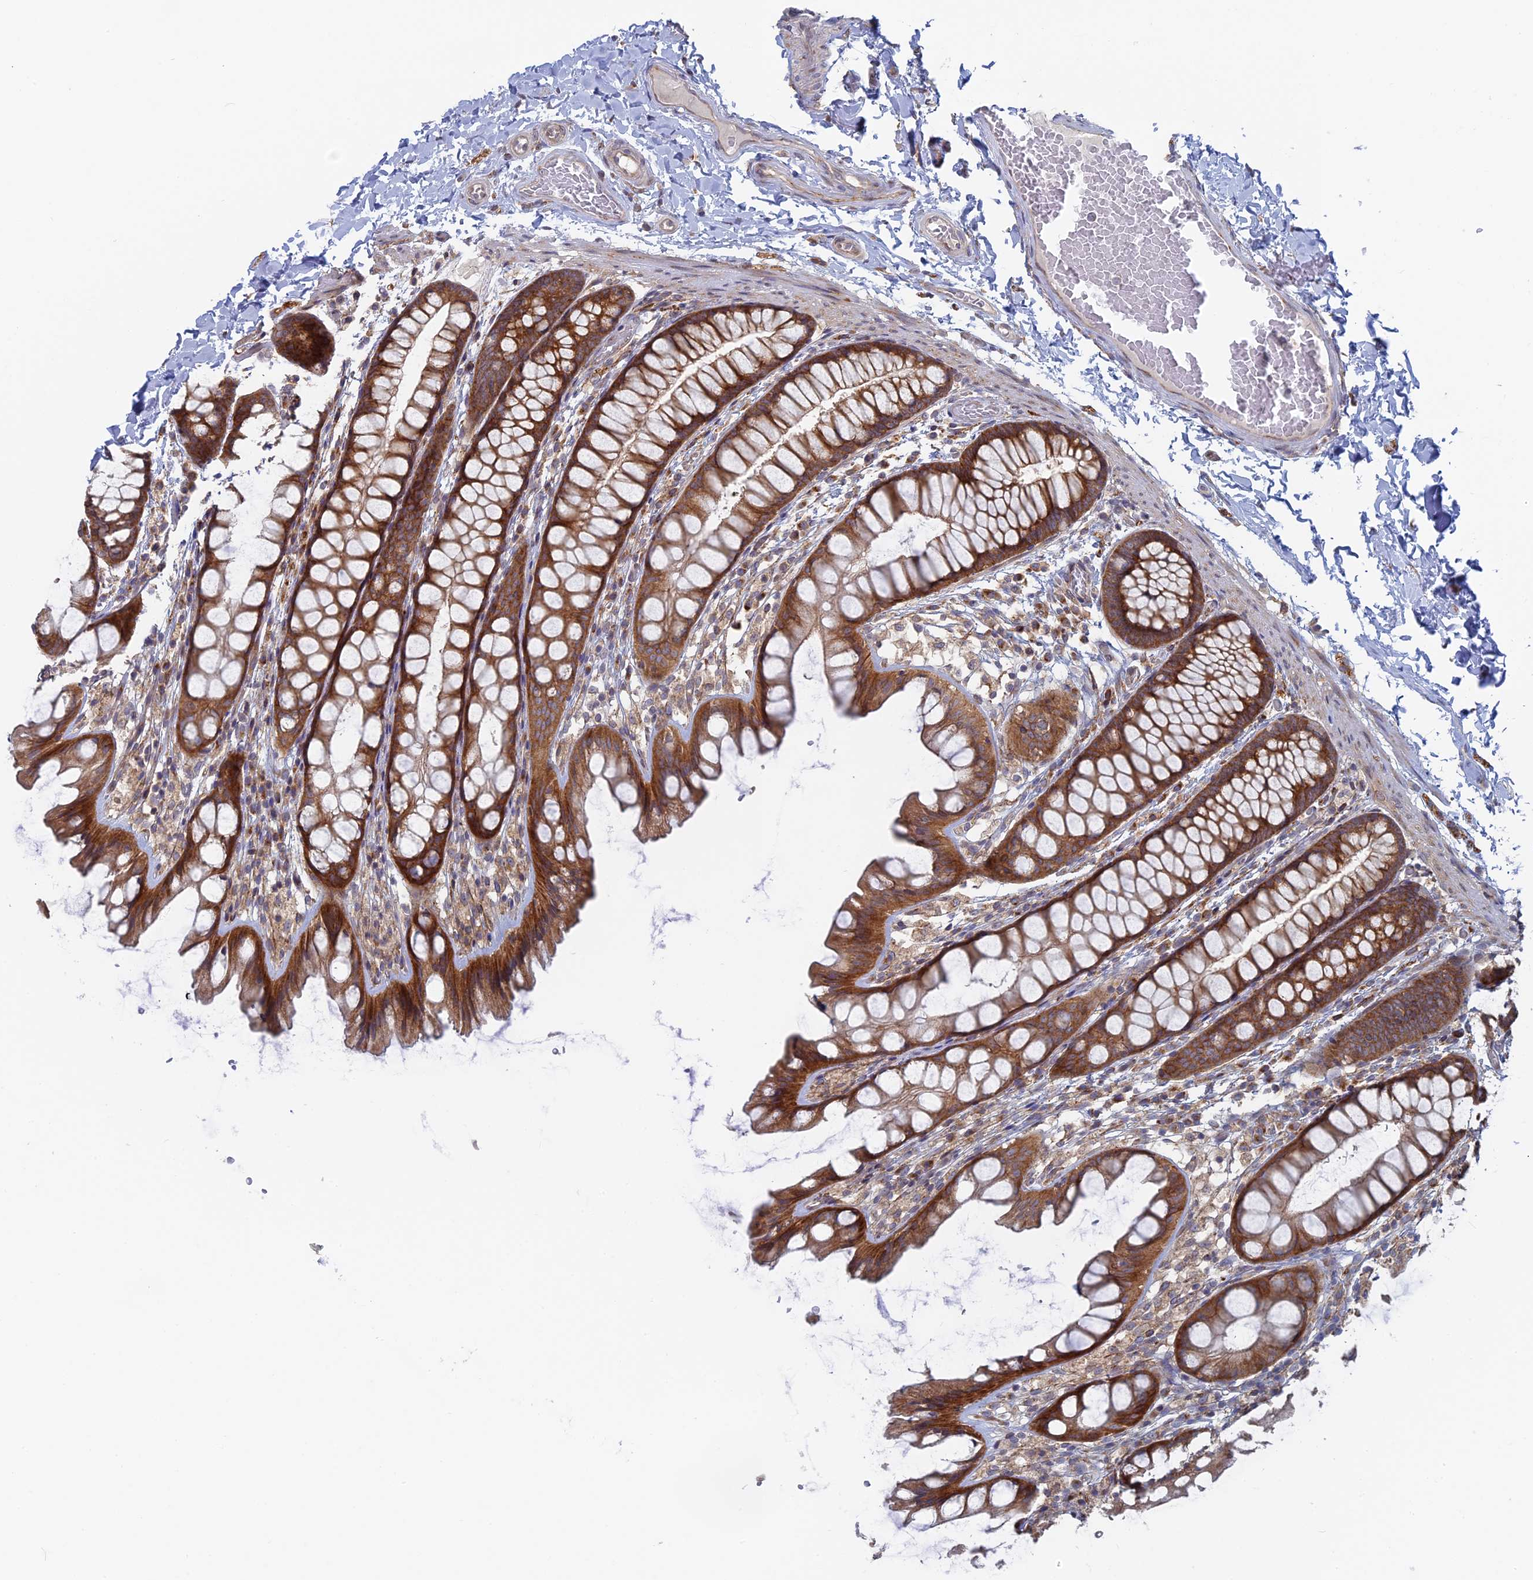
{"staining": {"intensity": "weak", "quantity": ">75%", "location": "cytoplasmic/membranous"}, "tissue": "colon", "cell_type": "Endothelial cells", "image_type": "normal", "snomed": [{"axis": "morphology", "description": "Normal tissue, NOS"}, {"axis": "topography", "description": "Colon"}], "caption": "The photomicrograph displays immunohistochemical staining of unremarkable colon. There is weak cytoplasmic/membranous staining is identified in about >75% of endothelial cells. (DAB IHC with brightfield microscopy, high magnification).", "gene": "TBC1D30", "patient": {"sex": "male", "age": 47}}